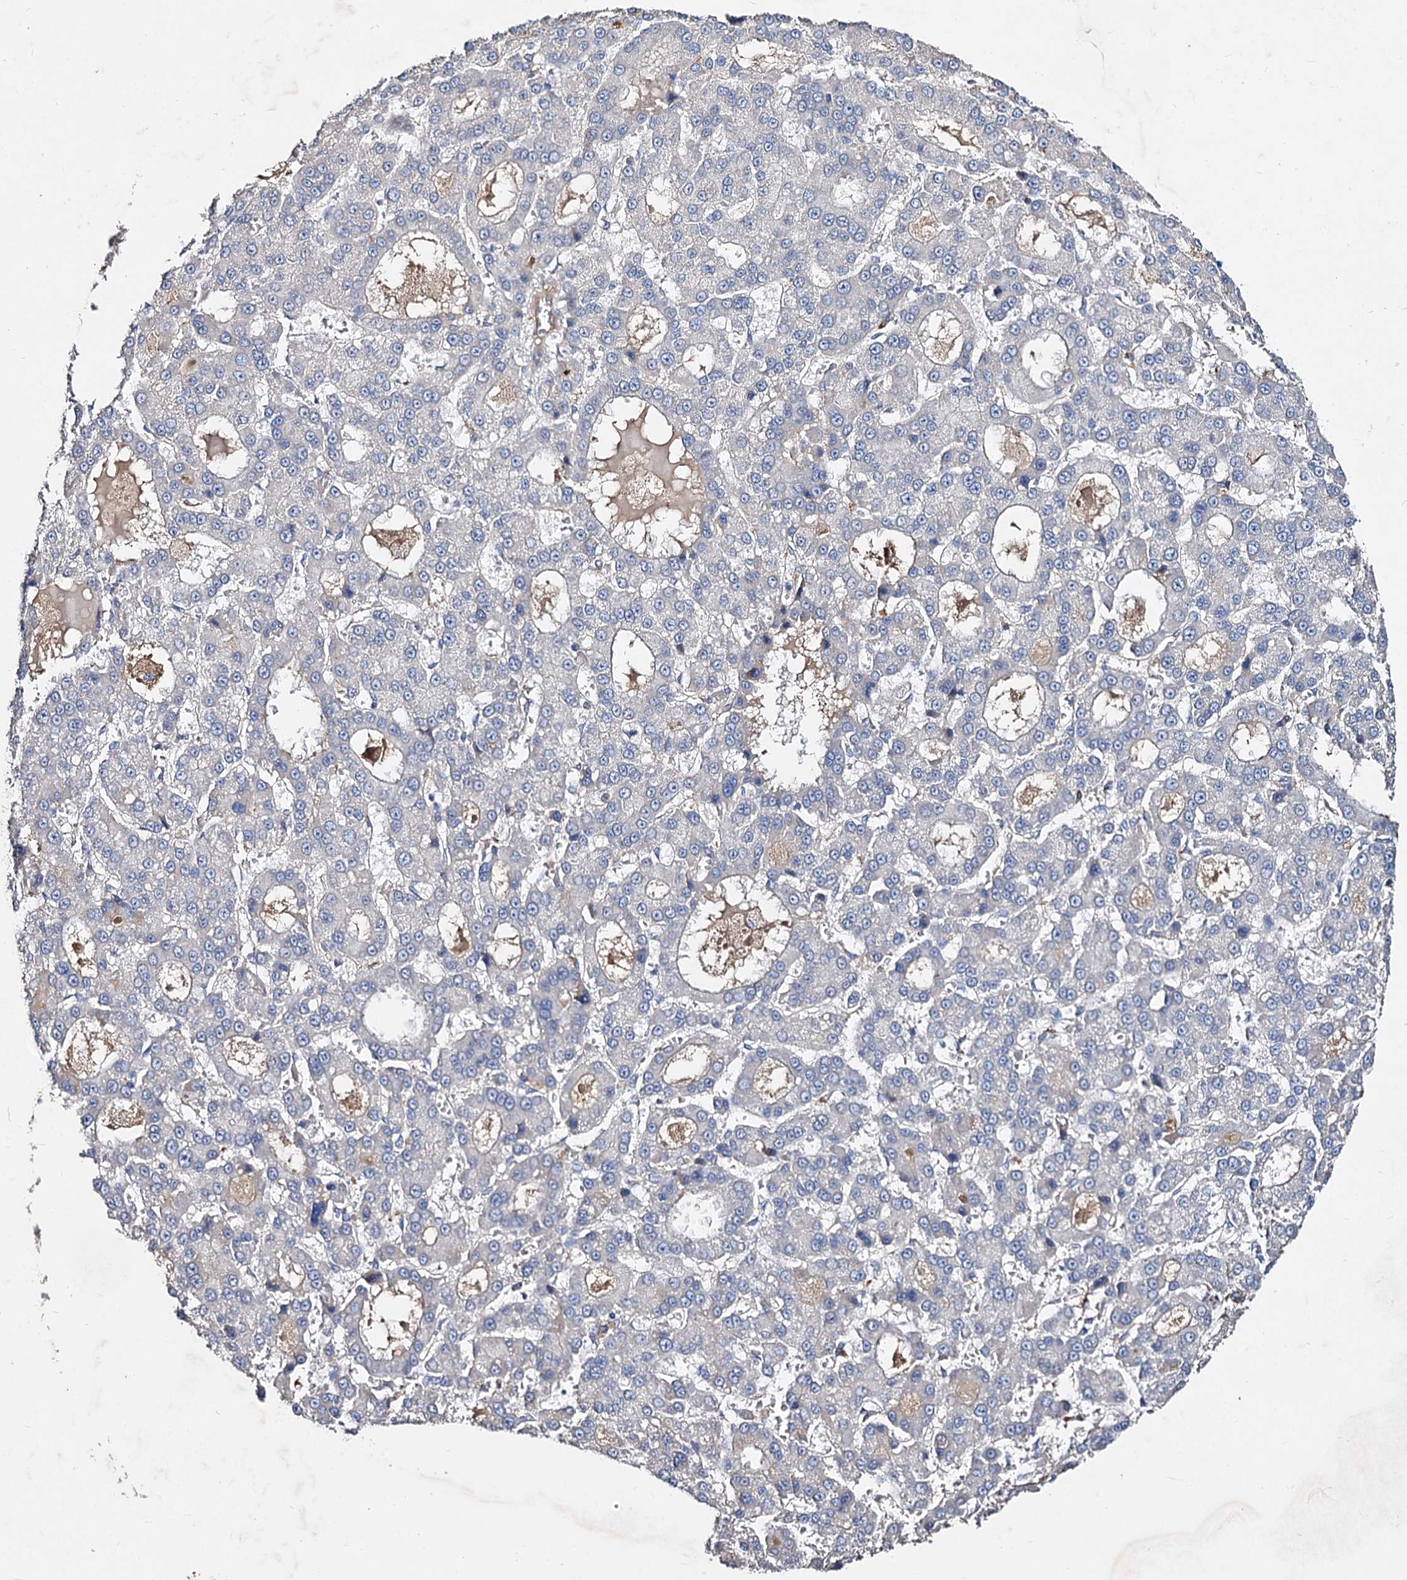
{"staining": {"intensity": "negative", "quantity": "none", "location": "none"}, "tissue": "liver cancer", "cell_type": "Tumor cells", "image_type": "cancer", "snomed": [{"axis": "morphology", "description": "Carcinoma, Hepatocellular, NOS"}, {"axis": "topography", "description": "Liver"}], "caption": "IHC image of hepatocellular carcinoma (liver) stained for a protein (brown), which displays no positivity in tumor cells.", "gene": "HVCN1", "patient": {"sex": "male", "age": 70}}